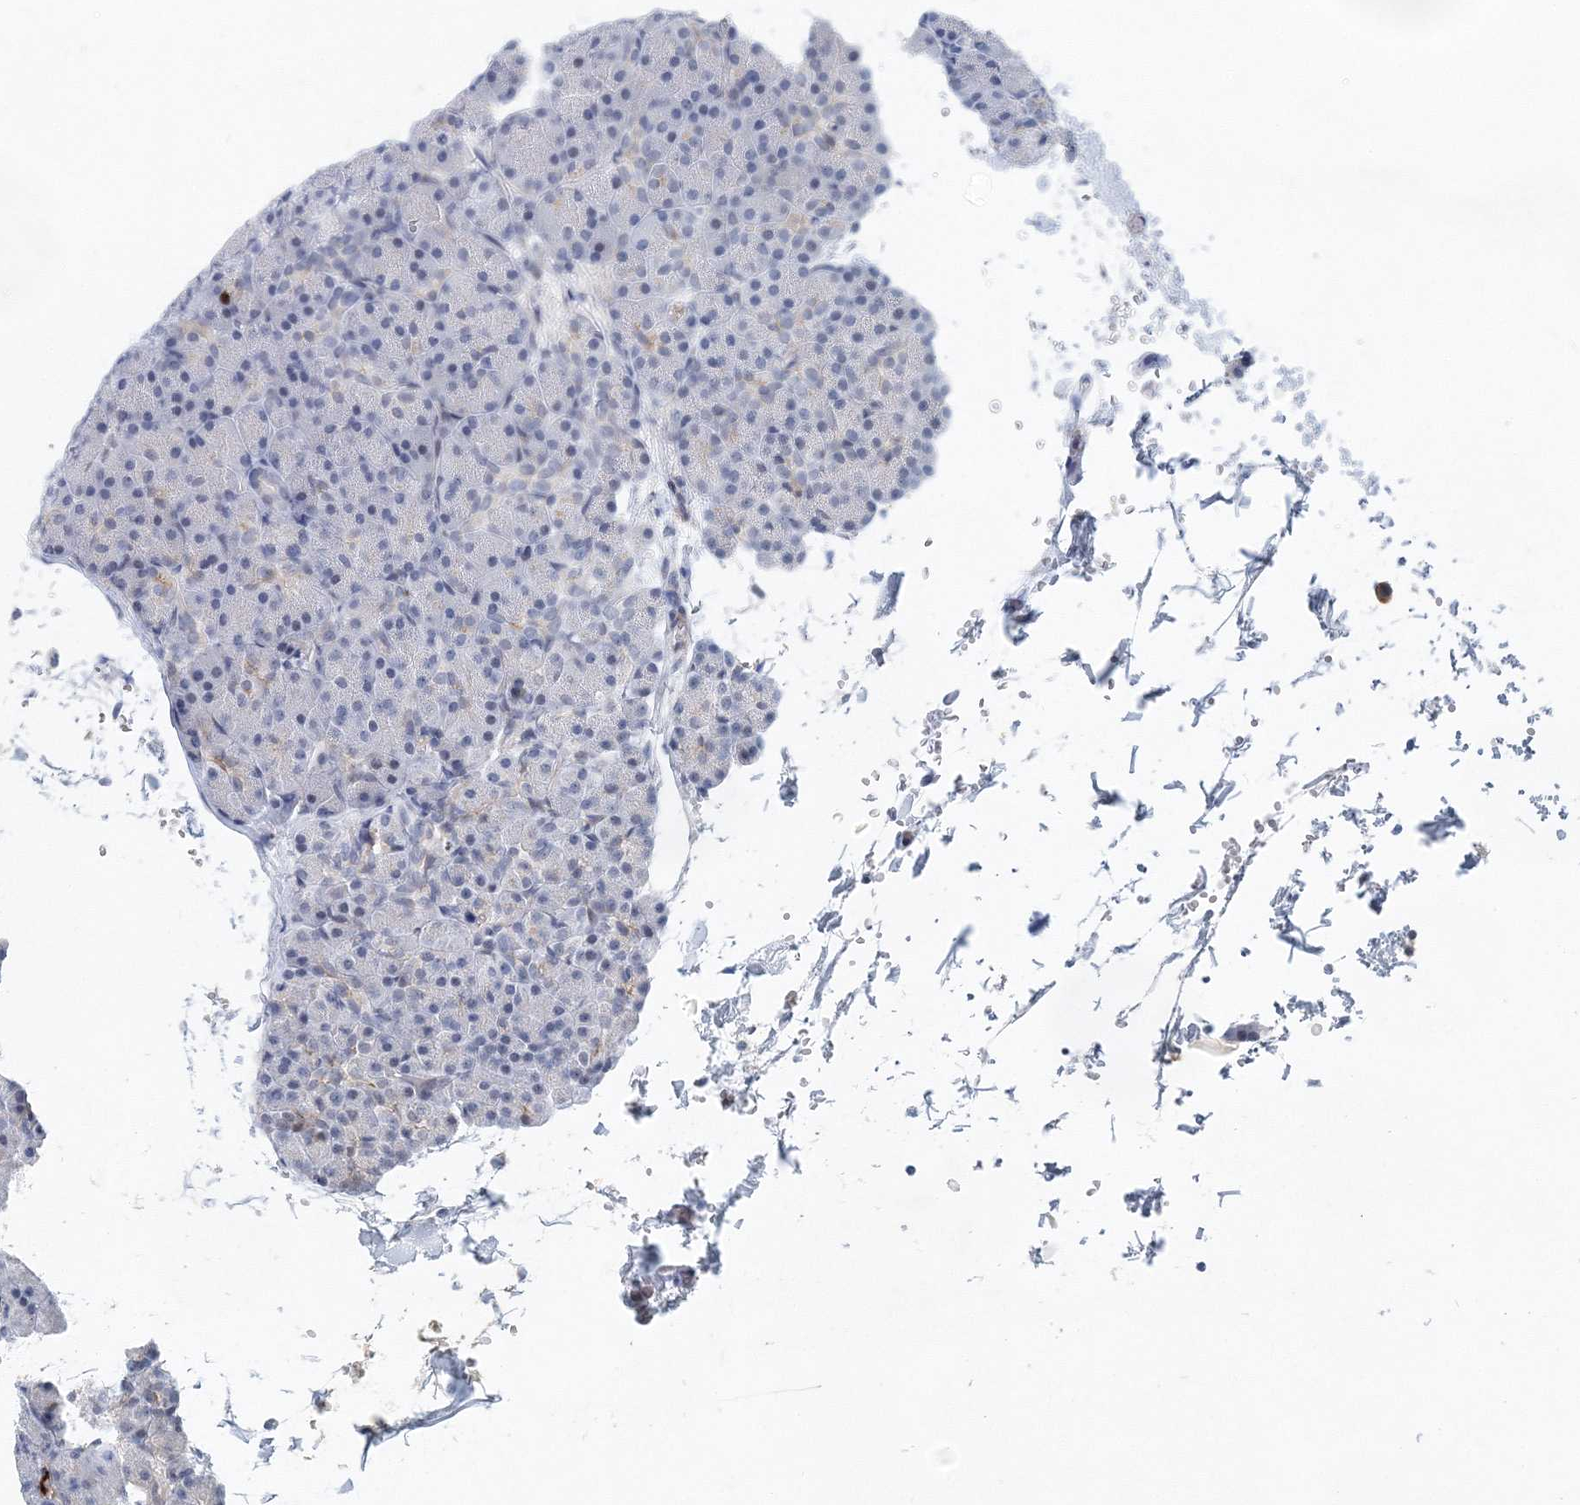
{"staining": {"intensity": "weak", "quantity": "<25%", "location": "cytoplasmic/membranous"}, "tissue": "pancreas", "cell_type": "Exocrine glandular cells", "image_type": "normal", "snomed": [{"axis": "morphology", "description": "Normal tissue, NOS"}, {"axis": "topography", "description": "Pancreas"}], "caption": "This is an IHC photomicrograph of benign pancreas. There is no staining in exocrine glandular cells.", "gene": "UIMC1", "patient": {"sex": "female", "age": 43}}